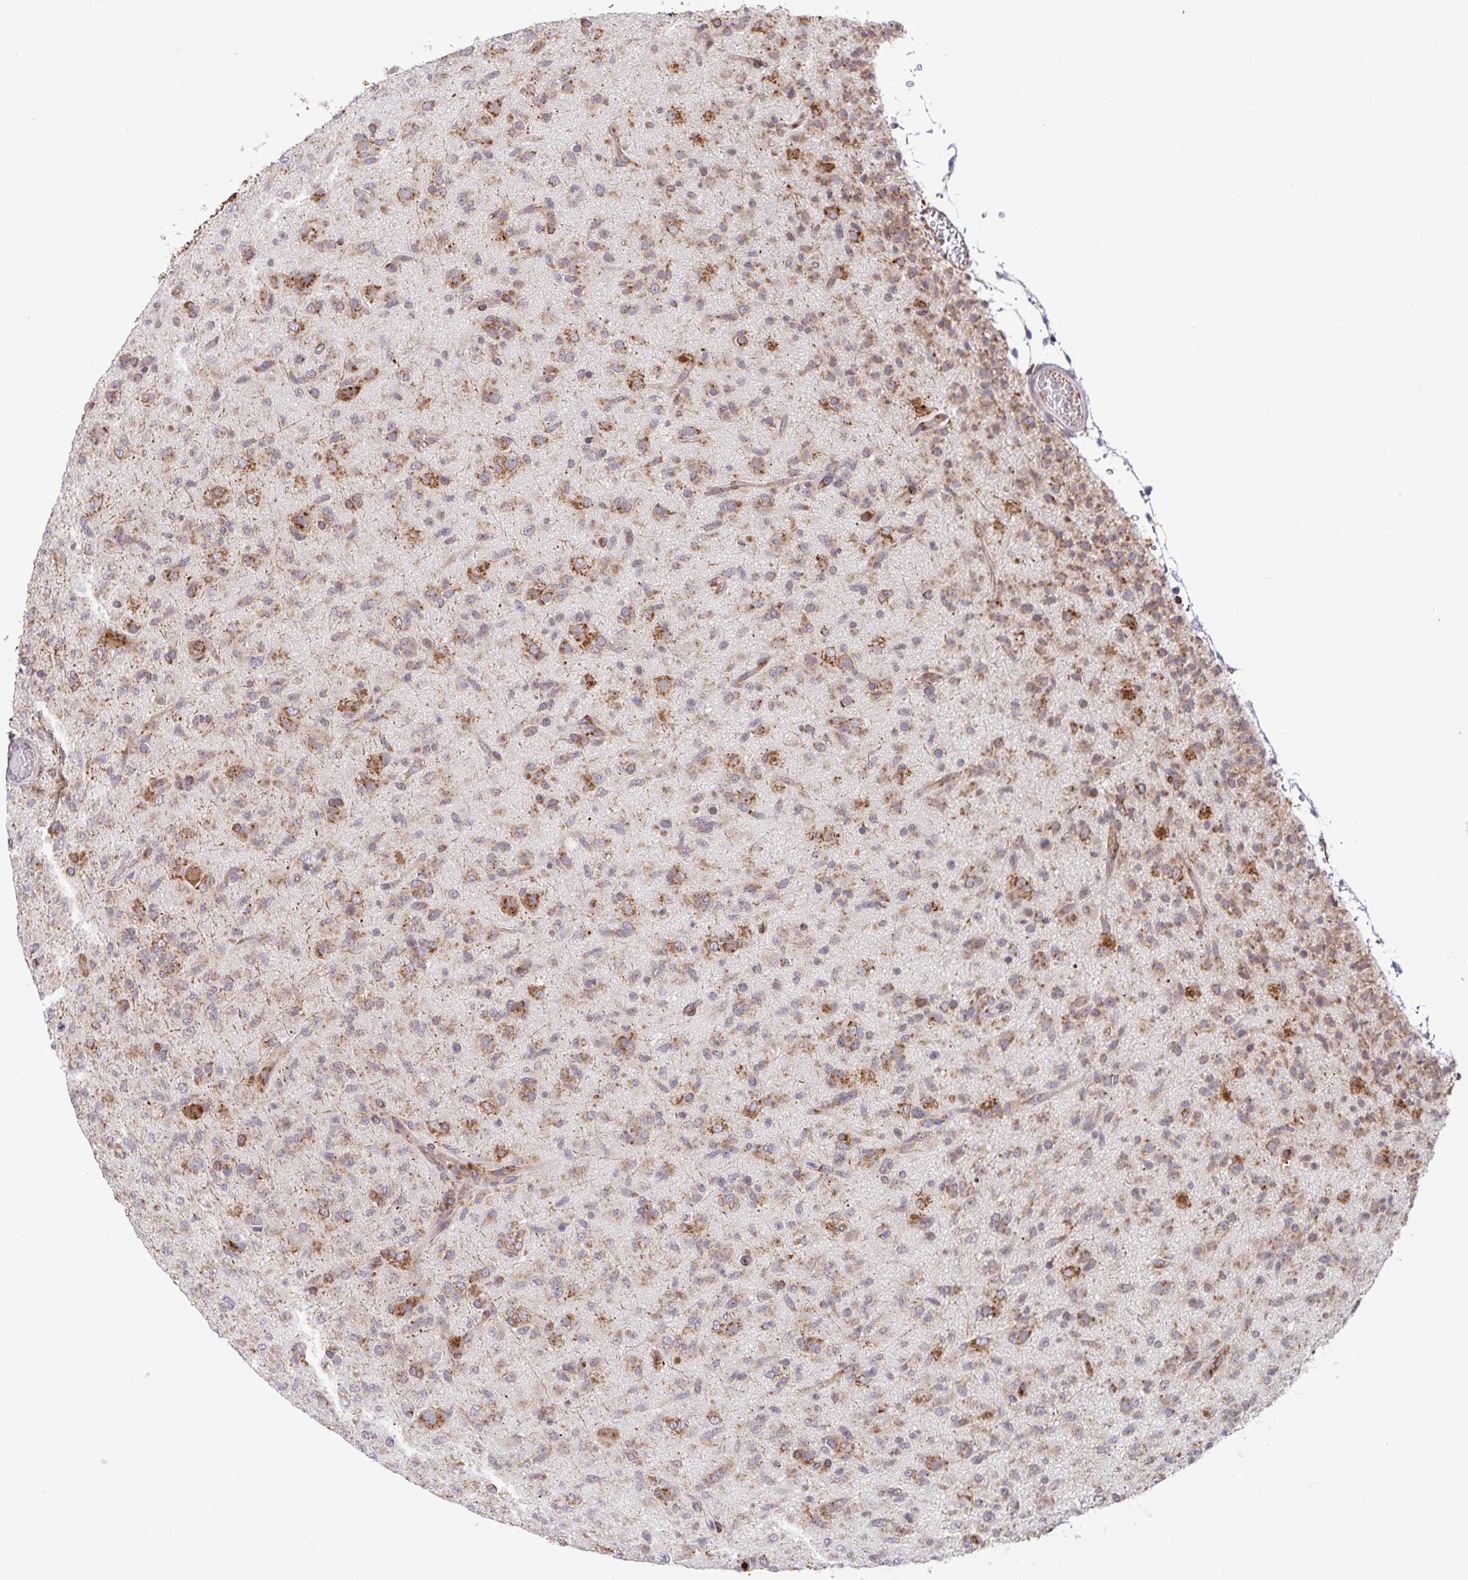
{"staining": {"intensity": "moderate", "quantity": ">75%", "location": "cytoplasmic/membranous"}, "tissue": "glioma", "cell_type": "Tumor cells", "image_type": "cancer", "snomed": [{"axis": "morphology", "description": "Glioma, malignant, Low grade"}, {"axis": "topography", "description": "Brain"}], "caption": "IHC (DAB) staining of human glioma shows moderate cytoplasmic/membranous protein staining in approximately >75% of tumor cells. The protein is stained brown, and the nuclei are stained in blue (DAB IHC with brightfield microscopy, high magnification).", "gene": "ATP5MJ", "patient": {"sex": "male", "age": 65}}